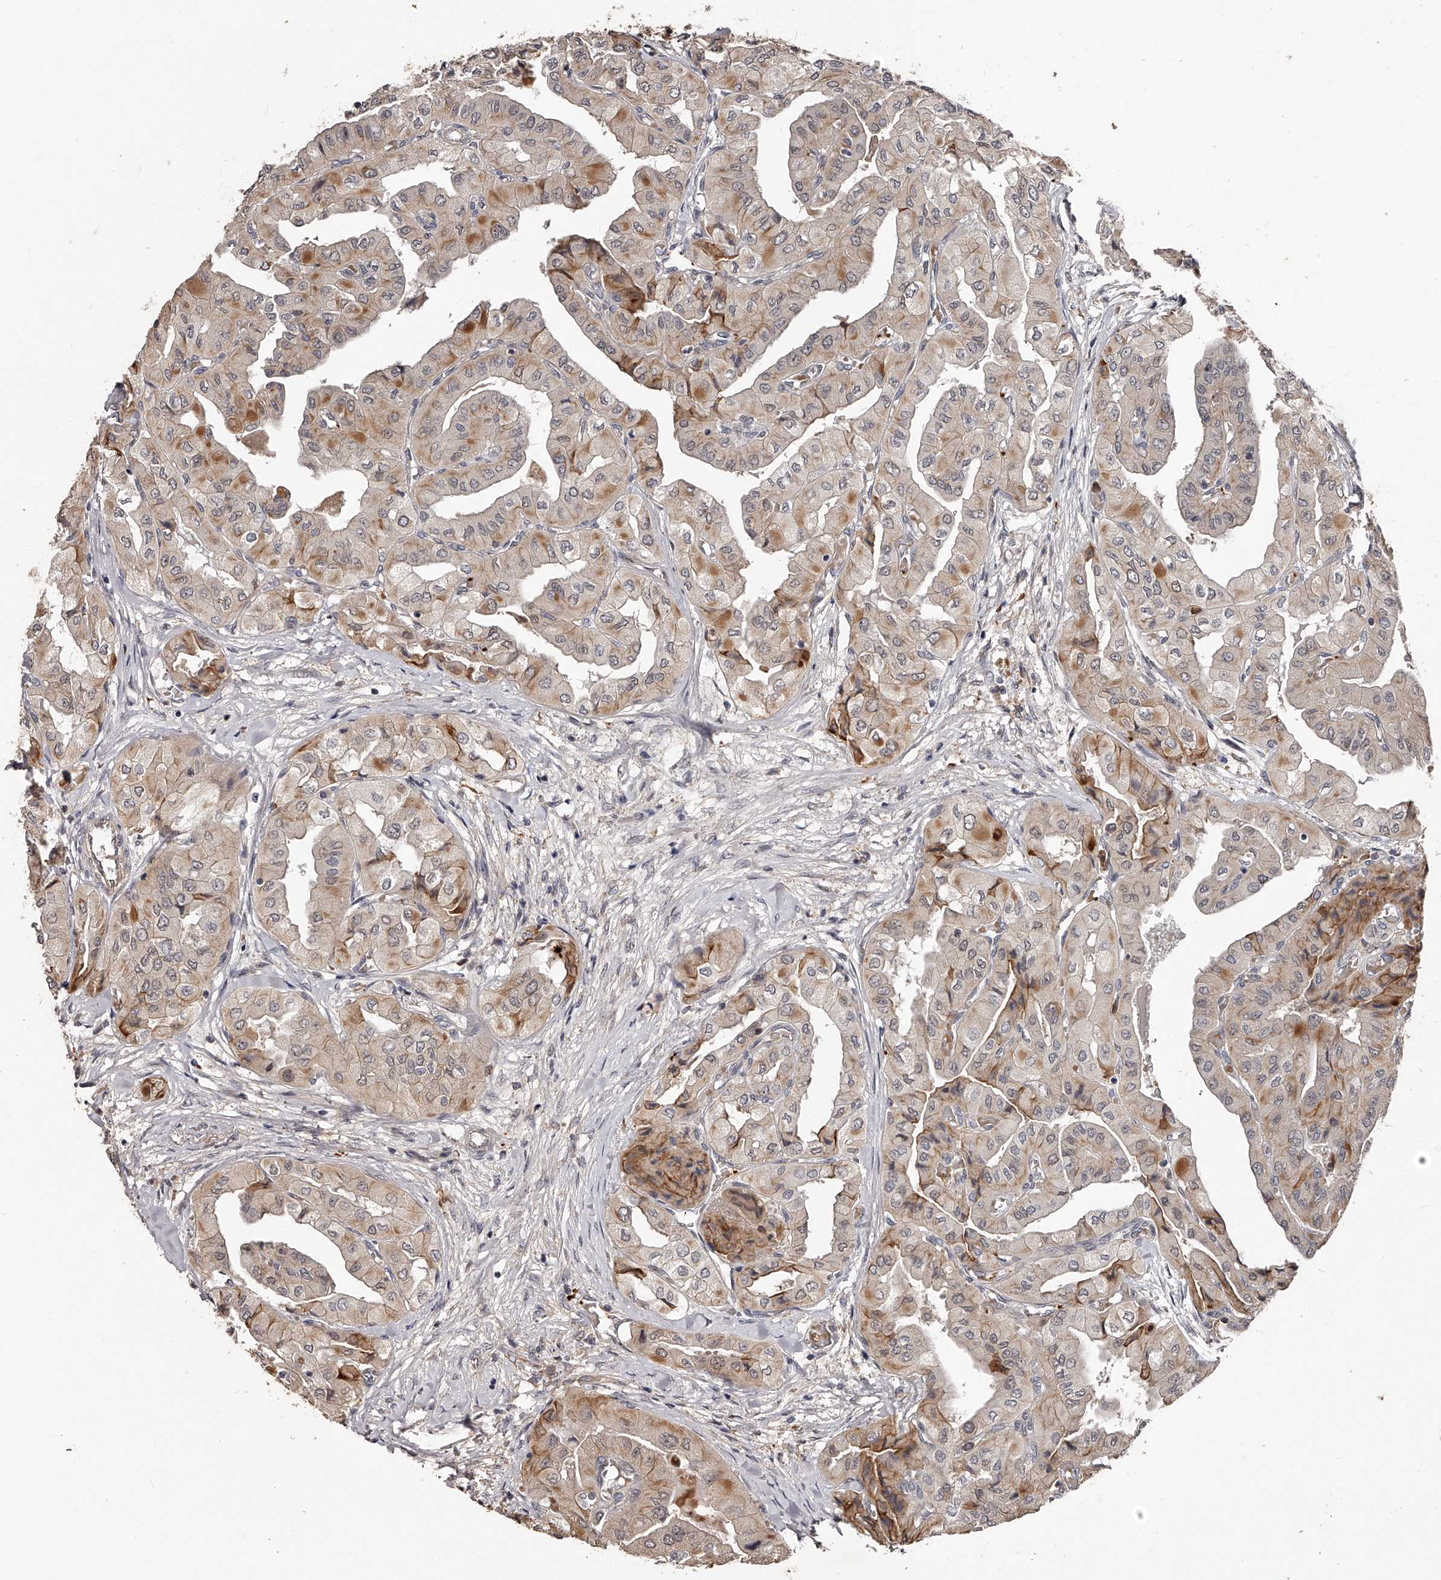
{"staining": {"intensity": "weak", "quantity": "25%-75%", "location": "cytoplasmic/membranous"}, "tissue": "thyroid cancer", "cell_type": "Tumor cells", "image_type": "cancer", "snomed": [{"axis": "morphology", "description": "Papillary adenocarcinoma, NOS"}, {"axis": "topography", "description": "Thyroid gland"}], "caption": "Thyroid cancer (papillary adenocarcinoma) was stained to show a protein in brown. There is low levels of weak cytoplasmic/membranous staining in approximately 25%-75% of tumor cells.", "gene": "URGCP", "patient": {"sex": "female", "age": 59}}